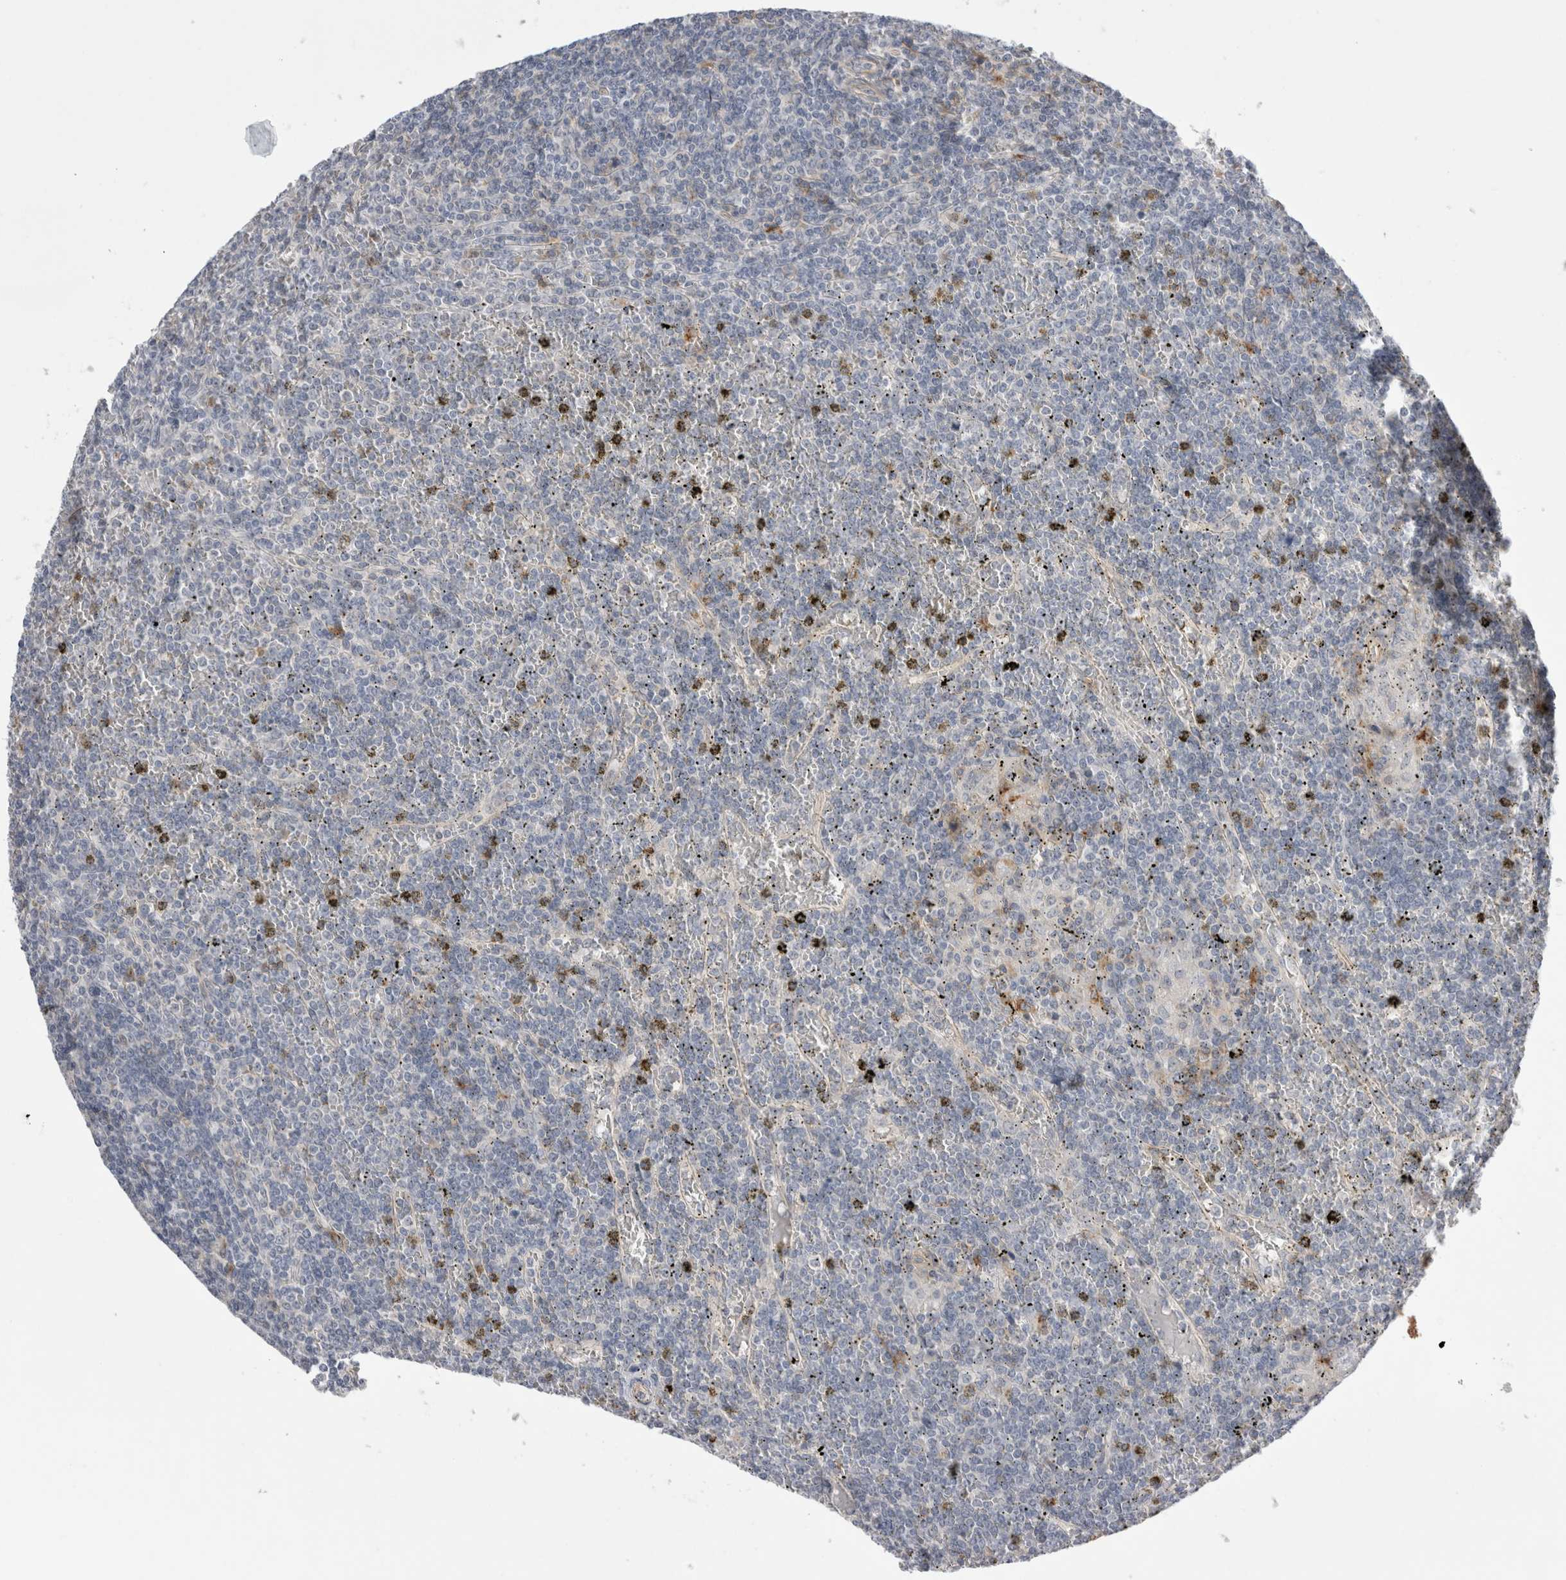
{"staining": {"intensity": "negative", "quantity": "none", "location": "none"}, "tissue": "lymphoma", "cell_type": "Tumor cells", "image_type": "cancer", "snomed": [{"axis": "morphology", "description": "Malignant lymphoma, non-Hodgkin's type, Low grade"}, {"axis": "topography", "description": "Spleen"}], "caption": "An image of low-grade malignant lymphoma, non-Hodgkin's type stained for a protein demonstrates no brown staining in tumor cells.", "gene": "VANGL1", "patient": {"sex": "female", "age": 19}}